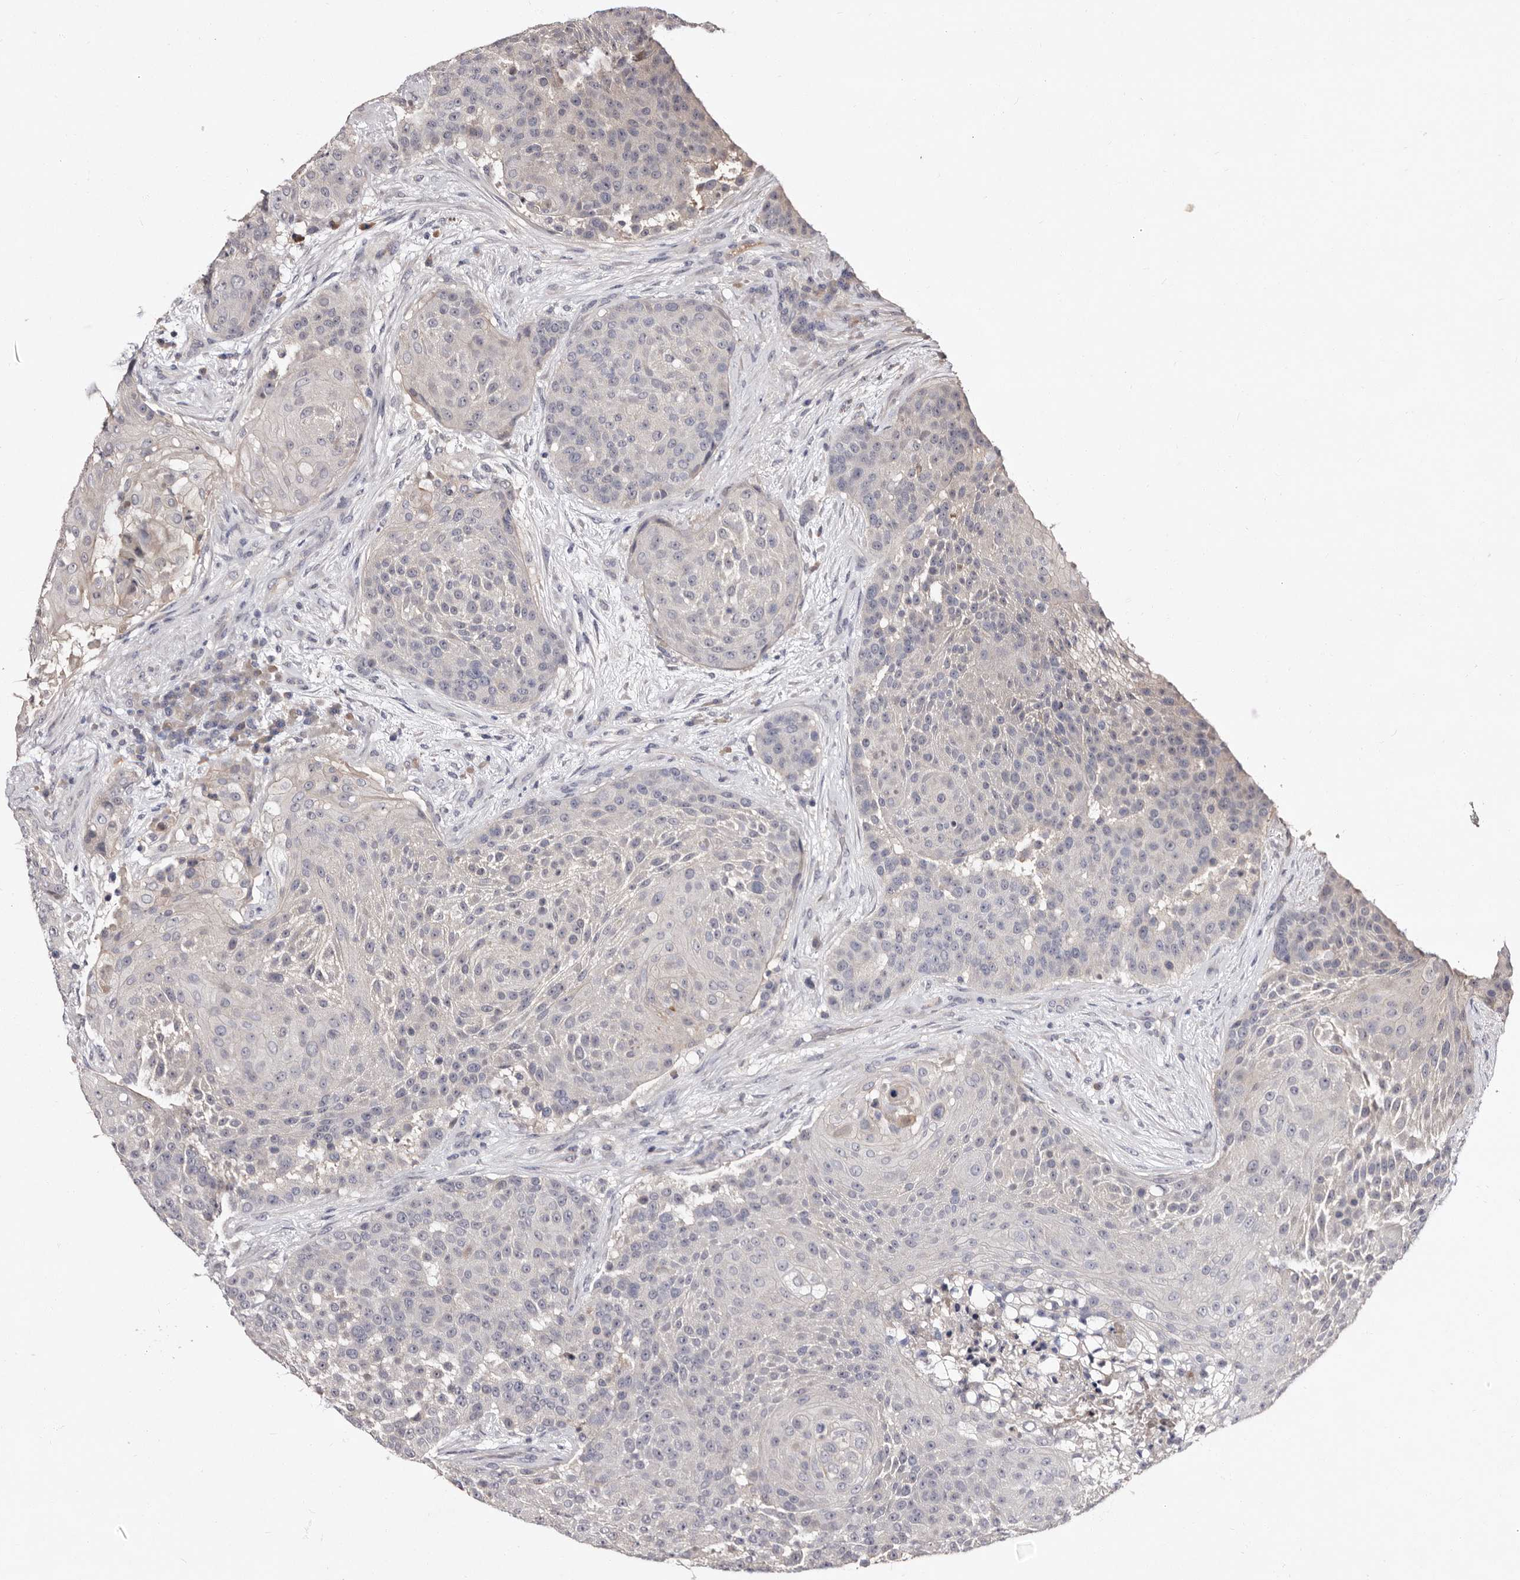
{"staining": {"intensity": "negative", "quantity": "none", "location": "none"}, "tissue": "urothelial cancer", "cell_type": "Tumor cells", "image_type": "cancer", "snomed": [{"axis": "morphology", "description": "Urothelial carcinoma, High grade"}, {"axis": "topography", "description": "Urinary bladder"}], "caption": "The photomicrograph shows no significant expression in tumor cells of urothelial cancer.", "gene": "LANCL2", "patient": {"sex": "female", "age": 63}}